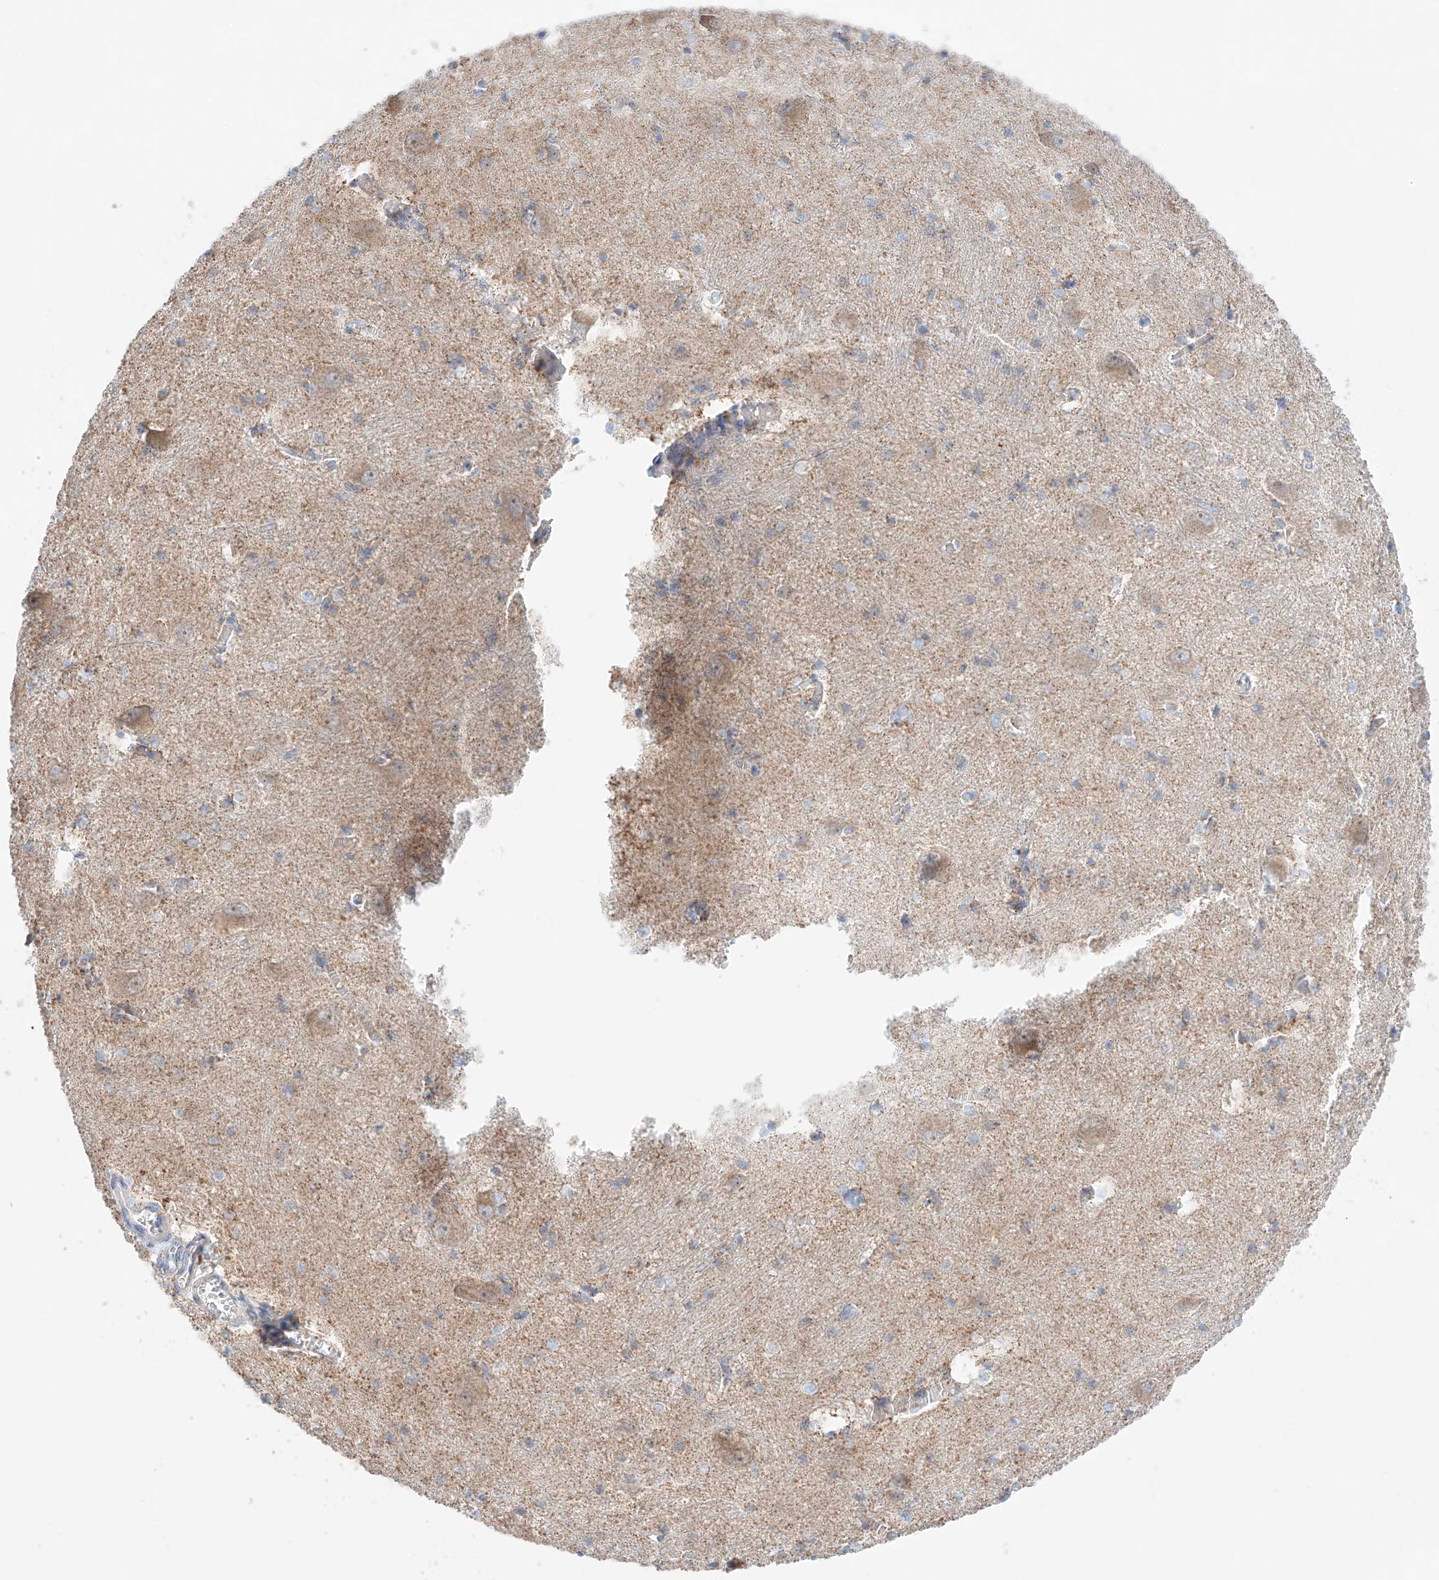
{"staining": {"intensity": "weak", "quantity": "25%-75%", "location": "cytoplasmic/membranous"}, "tissue": "caudate", "cell_type": "Glial cells", "image_type": "normal", "snomed": [{"axis": "morphology", "description": "Normal tissue, NOS"}, {"axis": "topography", "description": "Lateral ventricle wall"}], "caption": "IHC (DAB (3,3'-diaminobenzidine)) staining of normal caudate reveals weak cytoplasmic/membranous protein positivity in about 25%-75% of glial cells. Immunohistochemistry stains the protein of interest in brown and the nuclei are stained blue.", "gene": "KTI12", "patient": {"sex": "male", "age": 37}}